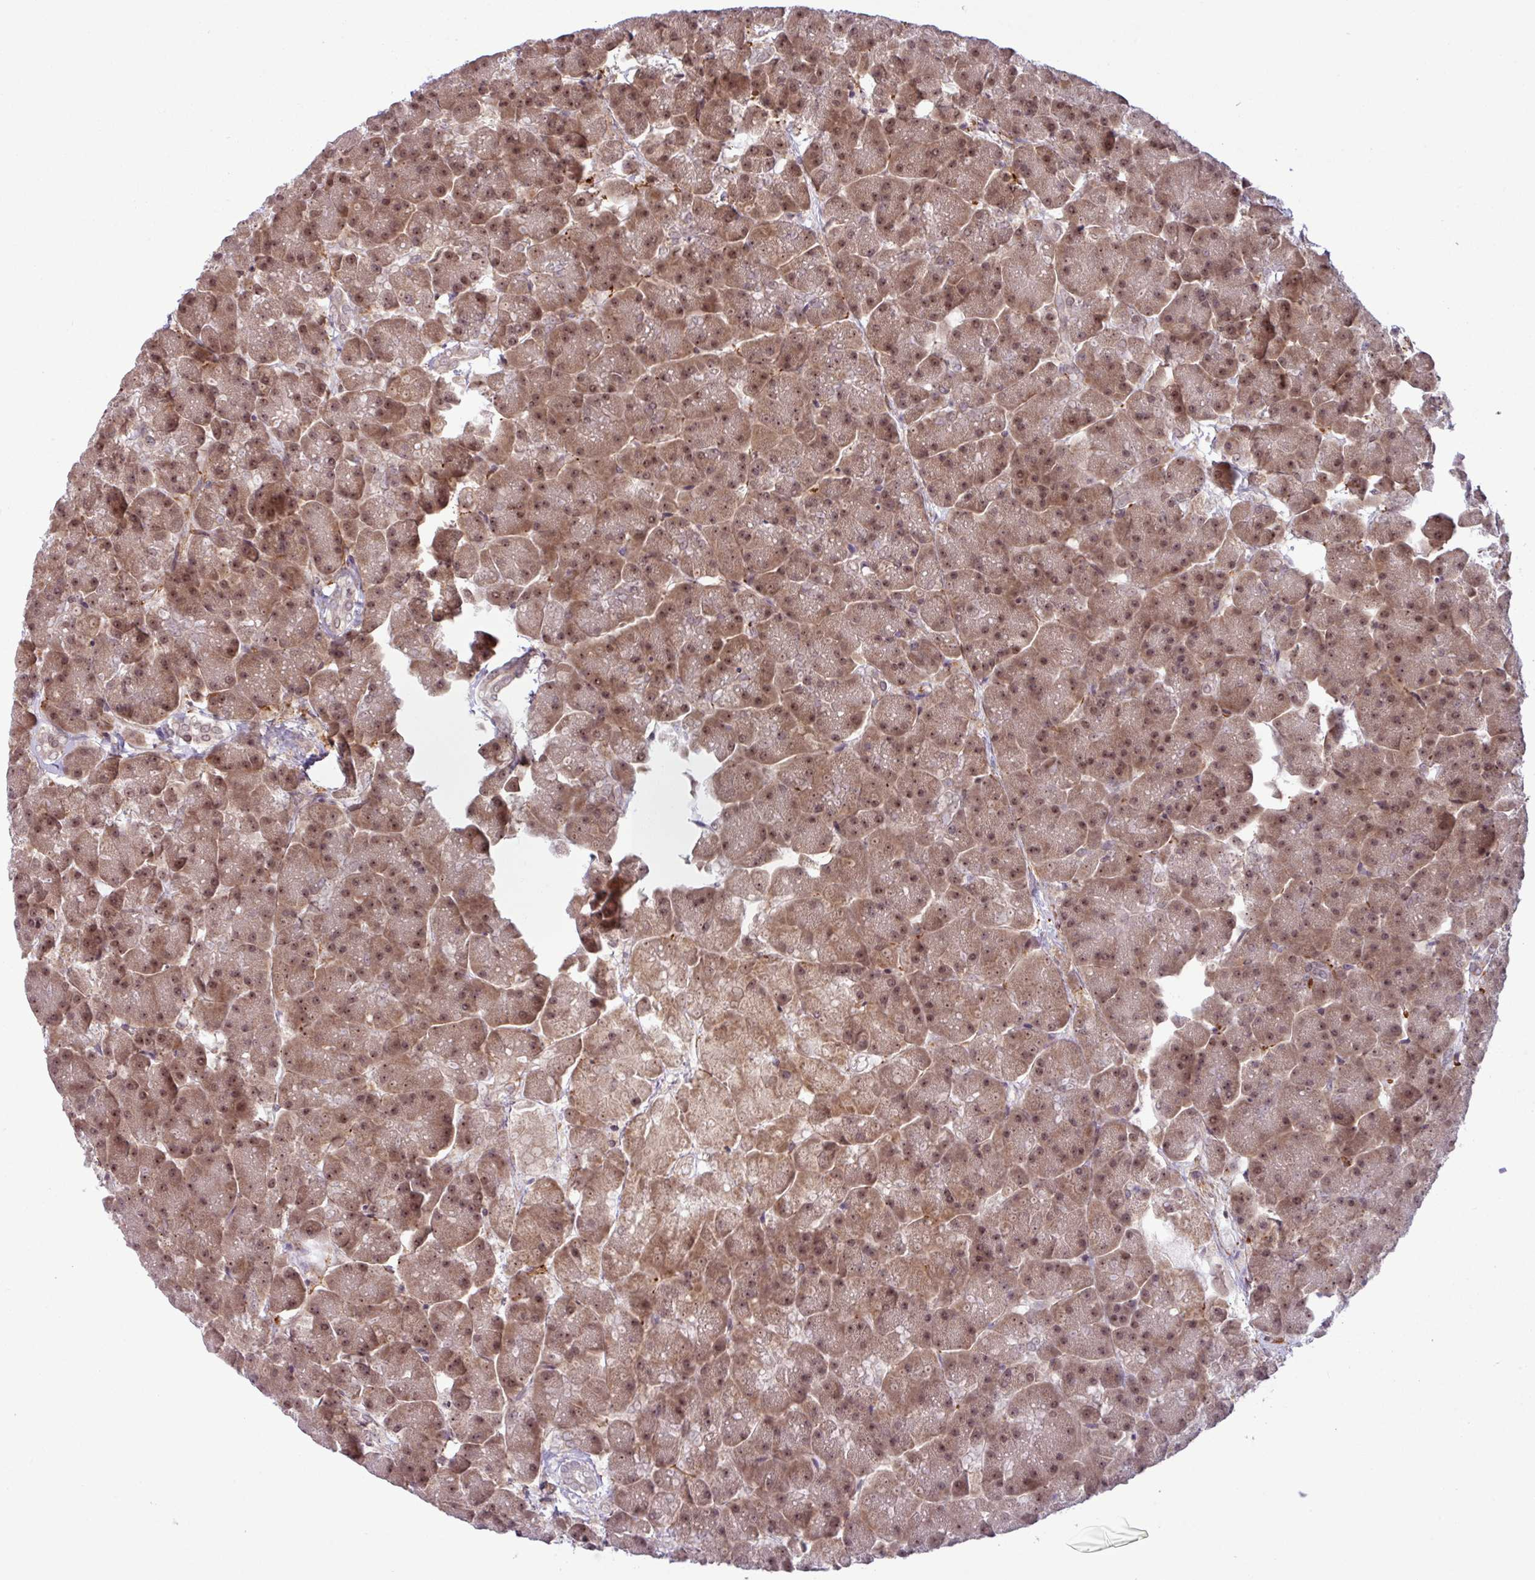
{"staining": {"intensity": "moderate", "quantity": ">75%", "location": "cytoplasmic/membranous,nuclear"}, "tissue": "pancreas", "cell_type": "Exocrine glandular cells", "image_type": "normal", "snomed": [{"axis": "morphology", "description": "Normal tissue, NOS"}, {"axis": "topography", "description": "Pancreas"}, {"axis": "topography", "description": "Peripheral nerve tissue"}], "caption": "A histopathology image of pancreas stained for a protein exhibits moderate cytoplasmic/membranous,nuclear brown staining in exocrine glandular cells. Ihc stains the protein in brown and the nuclei are stained blue.", "gene": "C7orf50", "patient": {"sex": "male", "age": 54}}